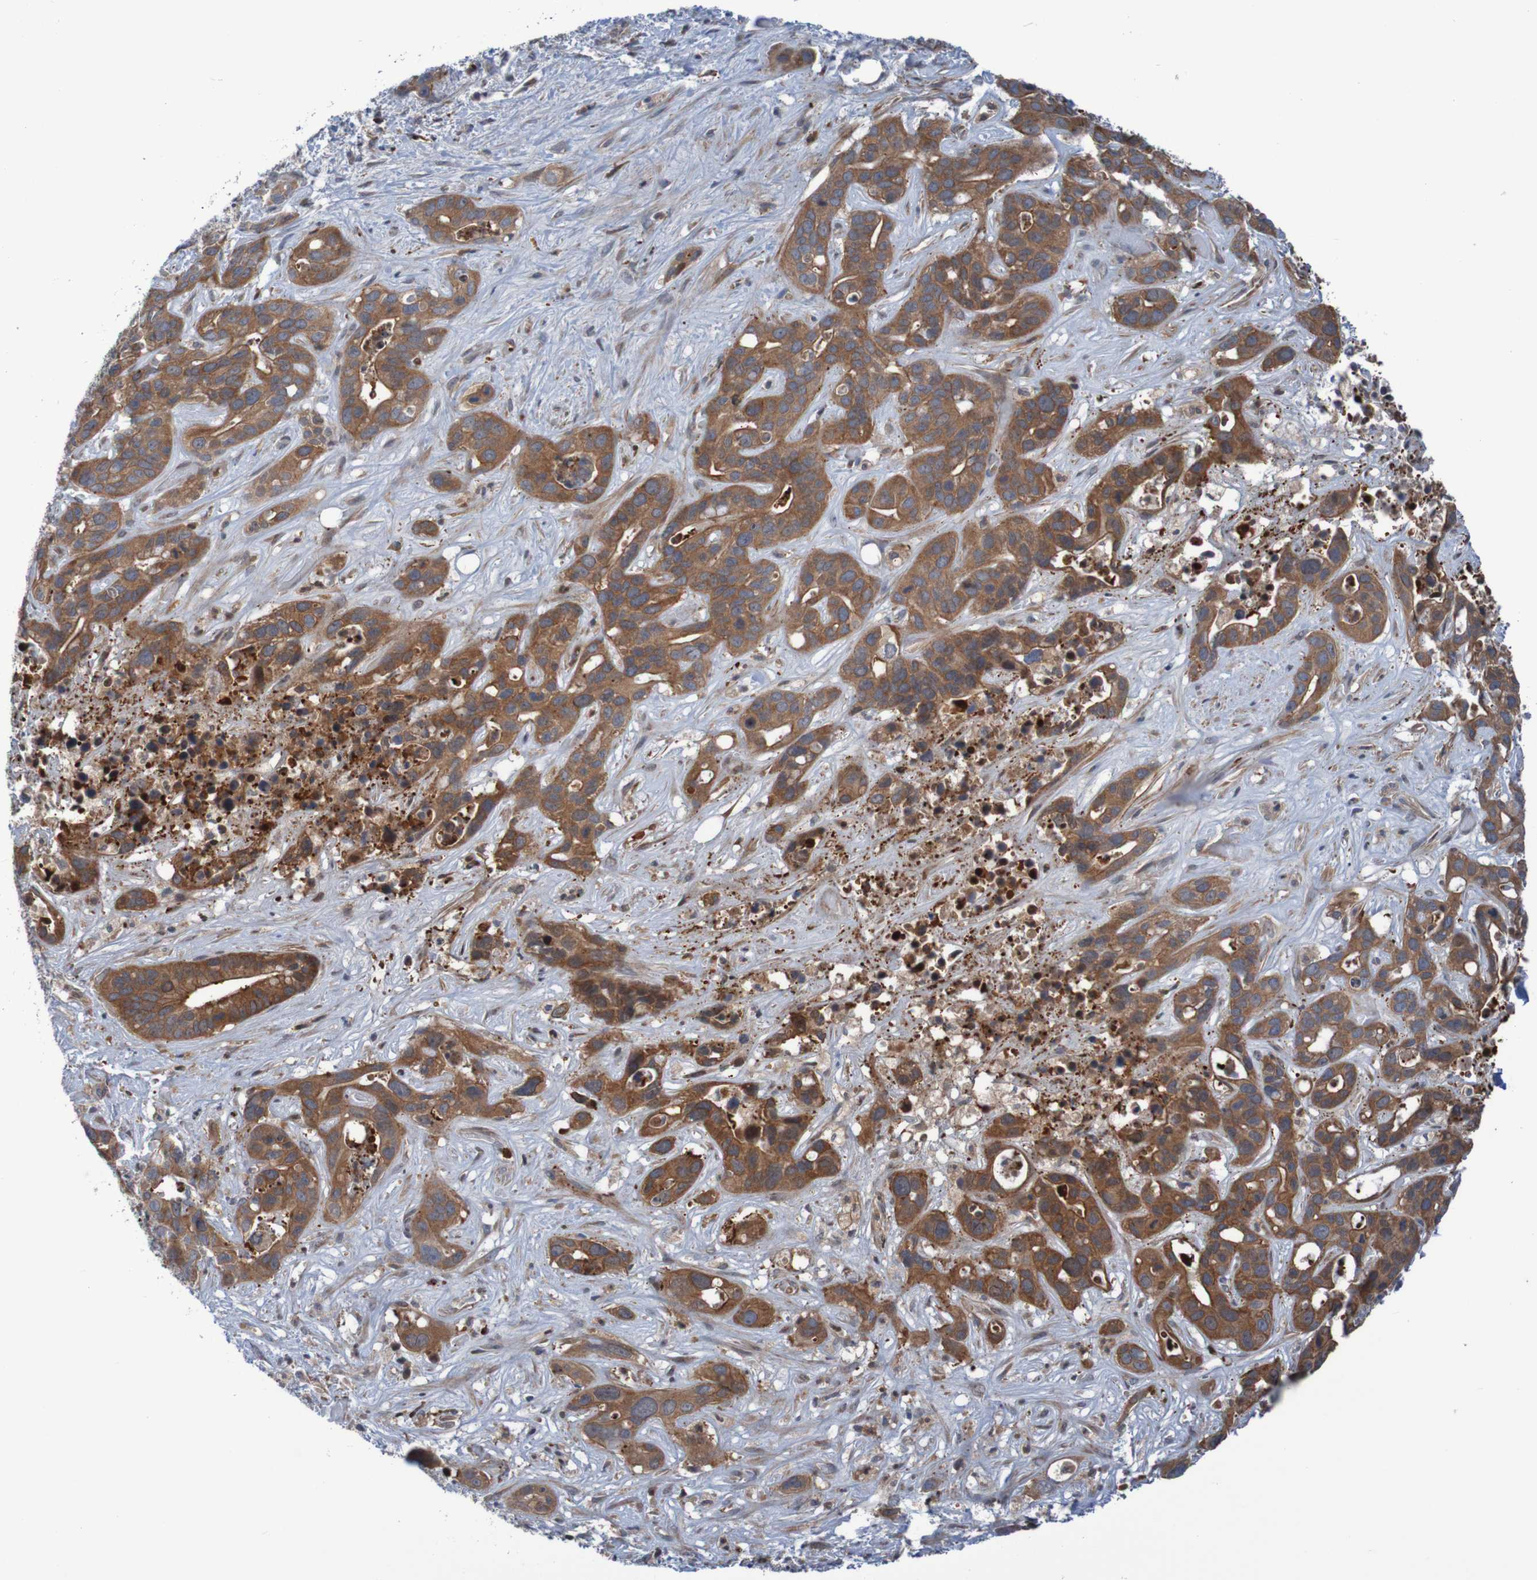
{"staining": {"intensity": "strong", "quantity": ">75%", "location": "cytoplasmic/membranous"}, "tissue": "liver cancer", "cell_type": "Tumor cells", "image_type": "cancer", "snomed": [{"axis": "morphology", "description": "Cholangiocarcinoma"}, {"axis": "topography", "description": "Liver"}], "caption": "Approximately >75% of tumor cells in human liver cancer (cholangiocarcinoma) demonstrate strong cytoplasmic/membranous protein positivity as visualized by brown immunohistochemical staining.", "gene": "ANGPT4", "patient": {"sex": "female", "age": 65}}